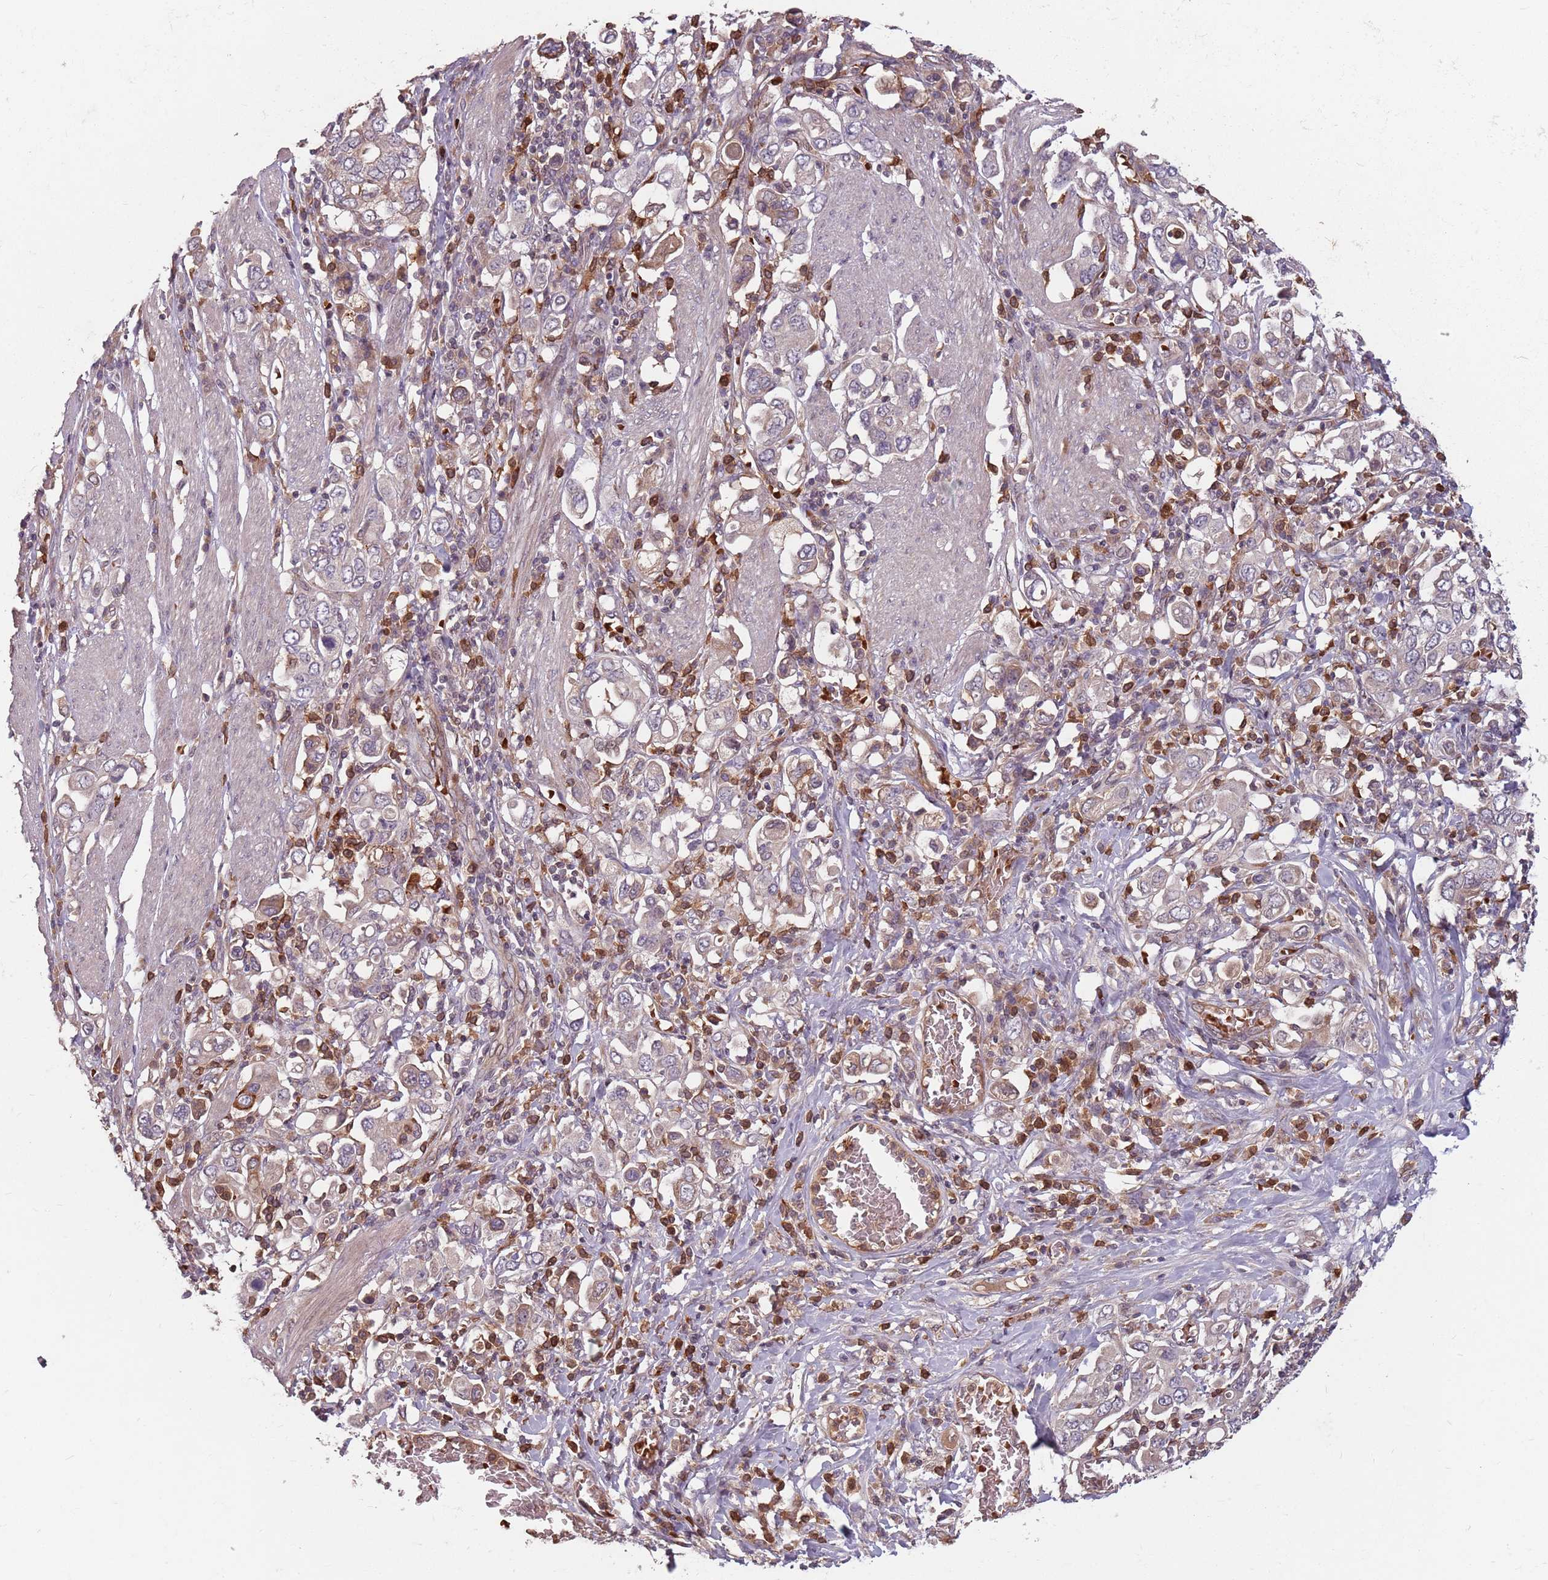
{"staining": {"intensity": "negative", "quantity": "none", "location": "none"}, "tissue": "stomach cancer", "cell_type": "Tumor cells", "image_type": "cancer", "snomed": [{"axis": "morphology", "description": "Adenocarcinoma, NOS"}, {"axis": "topography", "description": "Stomach, upper"}], "caption": "Immunohistochemistry image of neoplastic tissue: adenocarcinoma (stomach) stained with DAB demonstrates no significant protein expression in tumor cells.", "gene": "GPR180", "patient": {"sex": "male", "age": 62}}